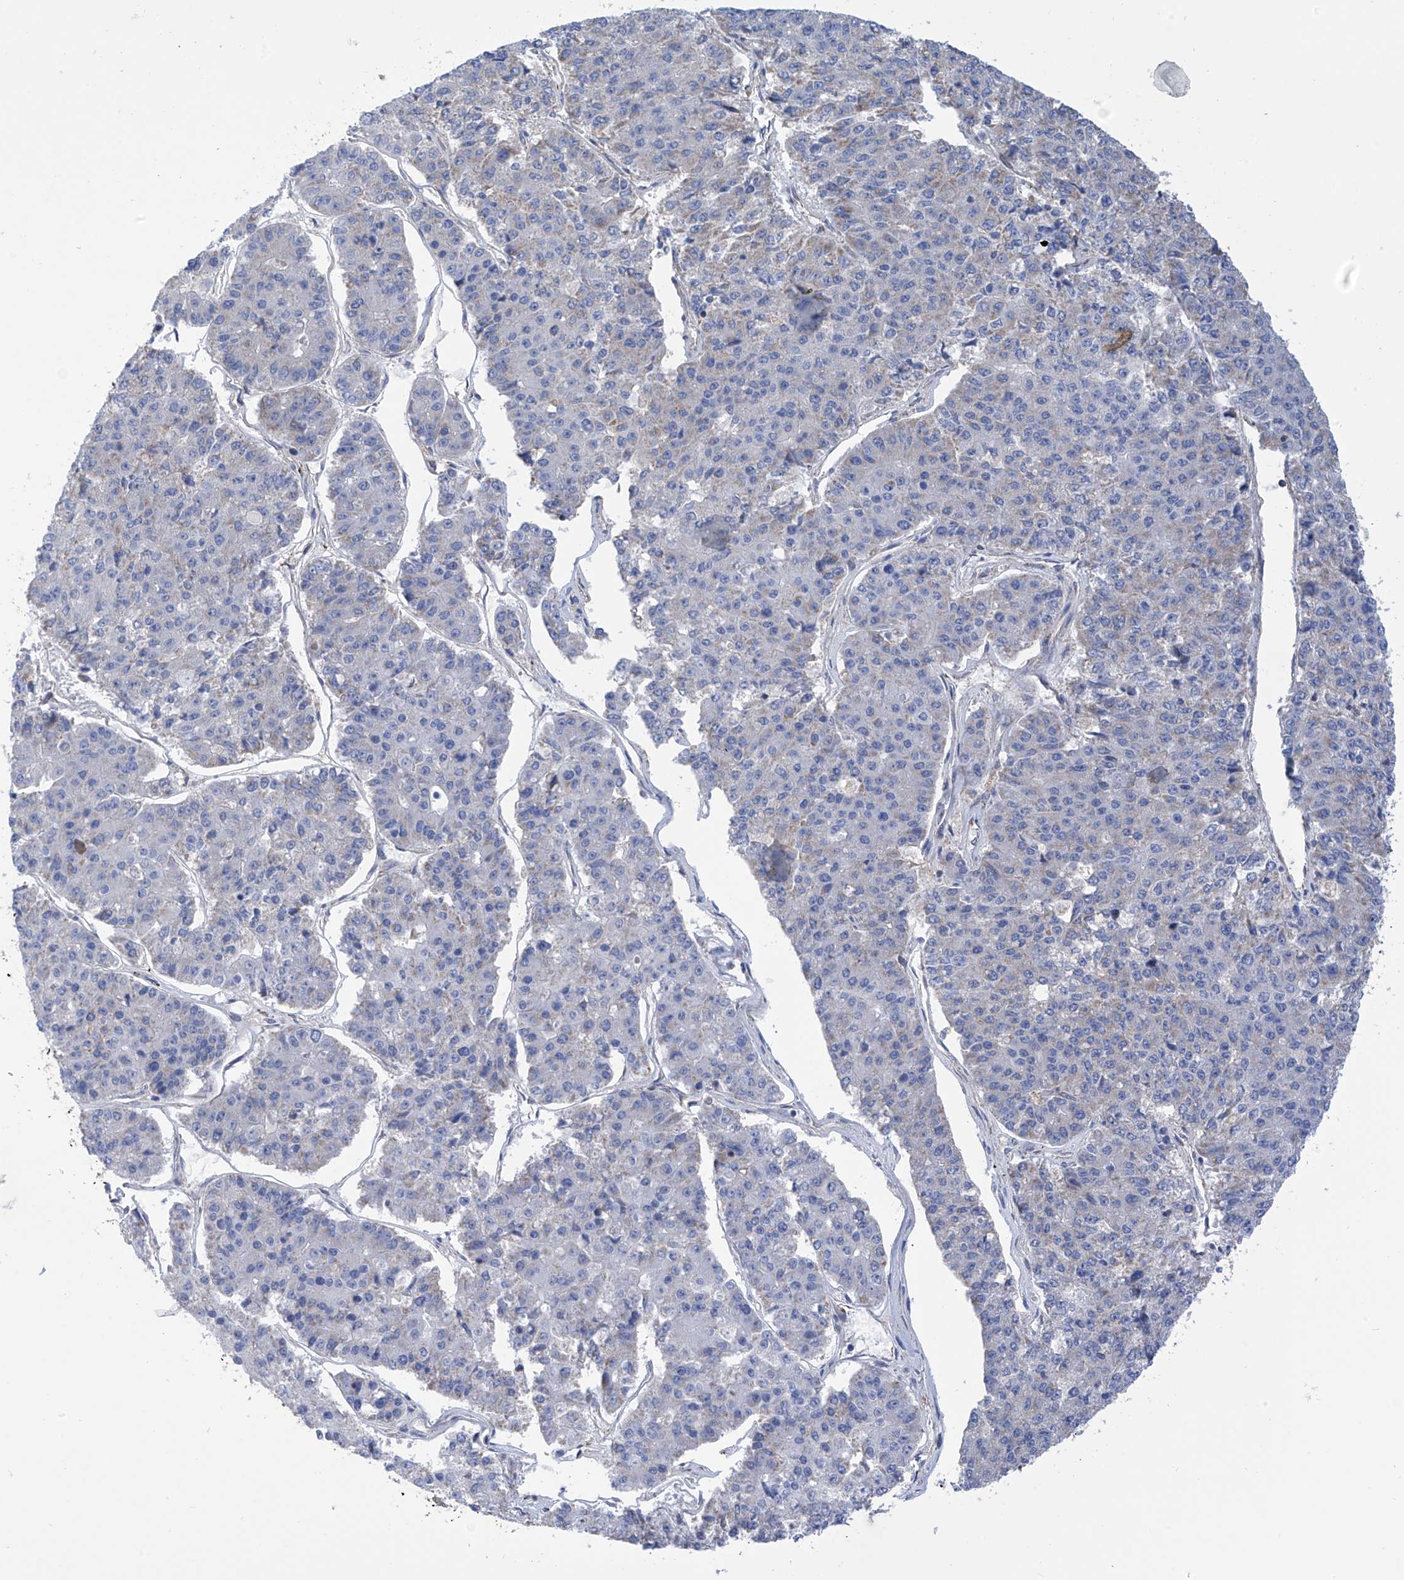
{"staining": {"intensity": "negative", "quantity": "none", "location": "none"}, "tissue": "pancreatic cancer", "cell_type": "Tumor cells", "image_type": "cancer", "snomed": [{"axis": "morphology", "description": "Adenocarcinoma, NOS"}, {"axis": "topography", "description": "Pancreas"}], "caption": "Immunohistochemical staining of adenocarcinoma (pancreatic) demonstrates no significant staining in tumor cells. (DAB (3,3'-diaminobenzidine) IHC visualized using brightfield microscopy, high magnification).", "gene": "P2RX7", "patient": {"sex": "male", "age": 50}}